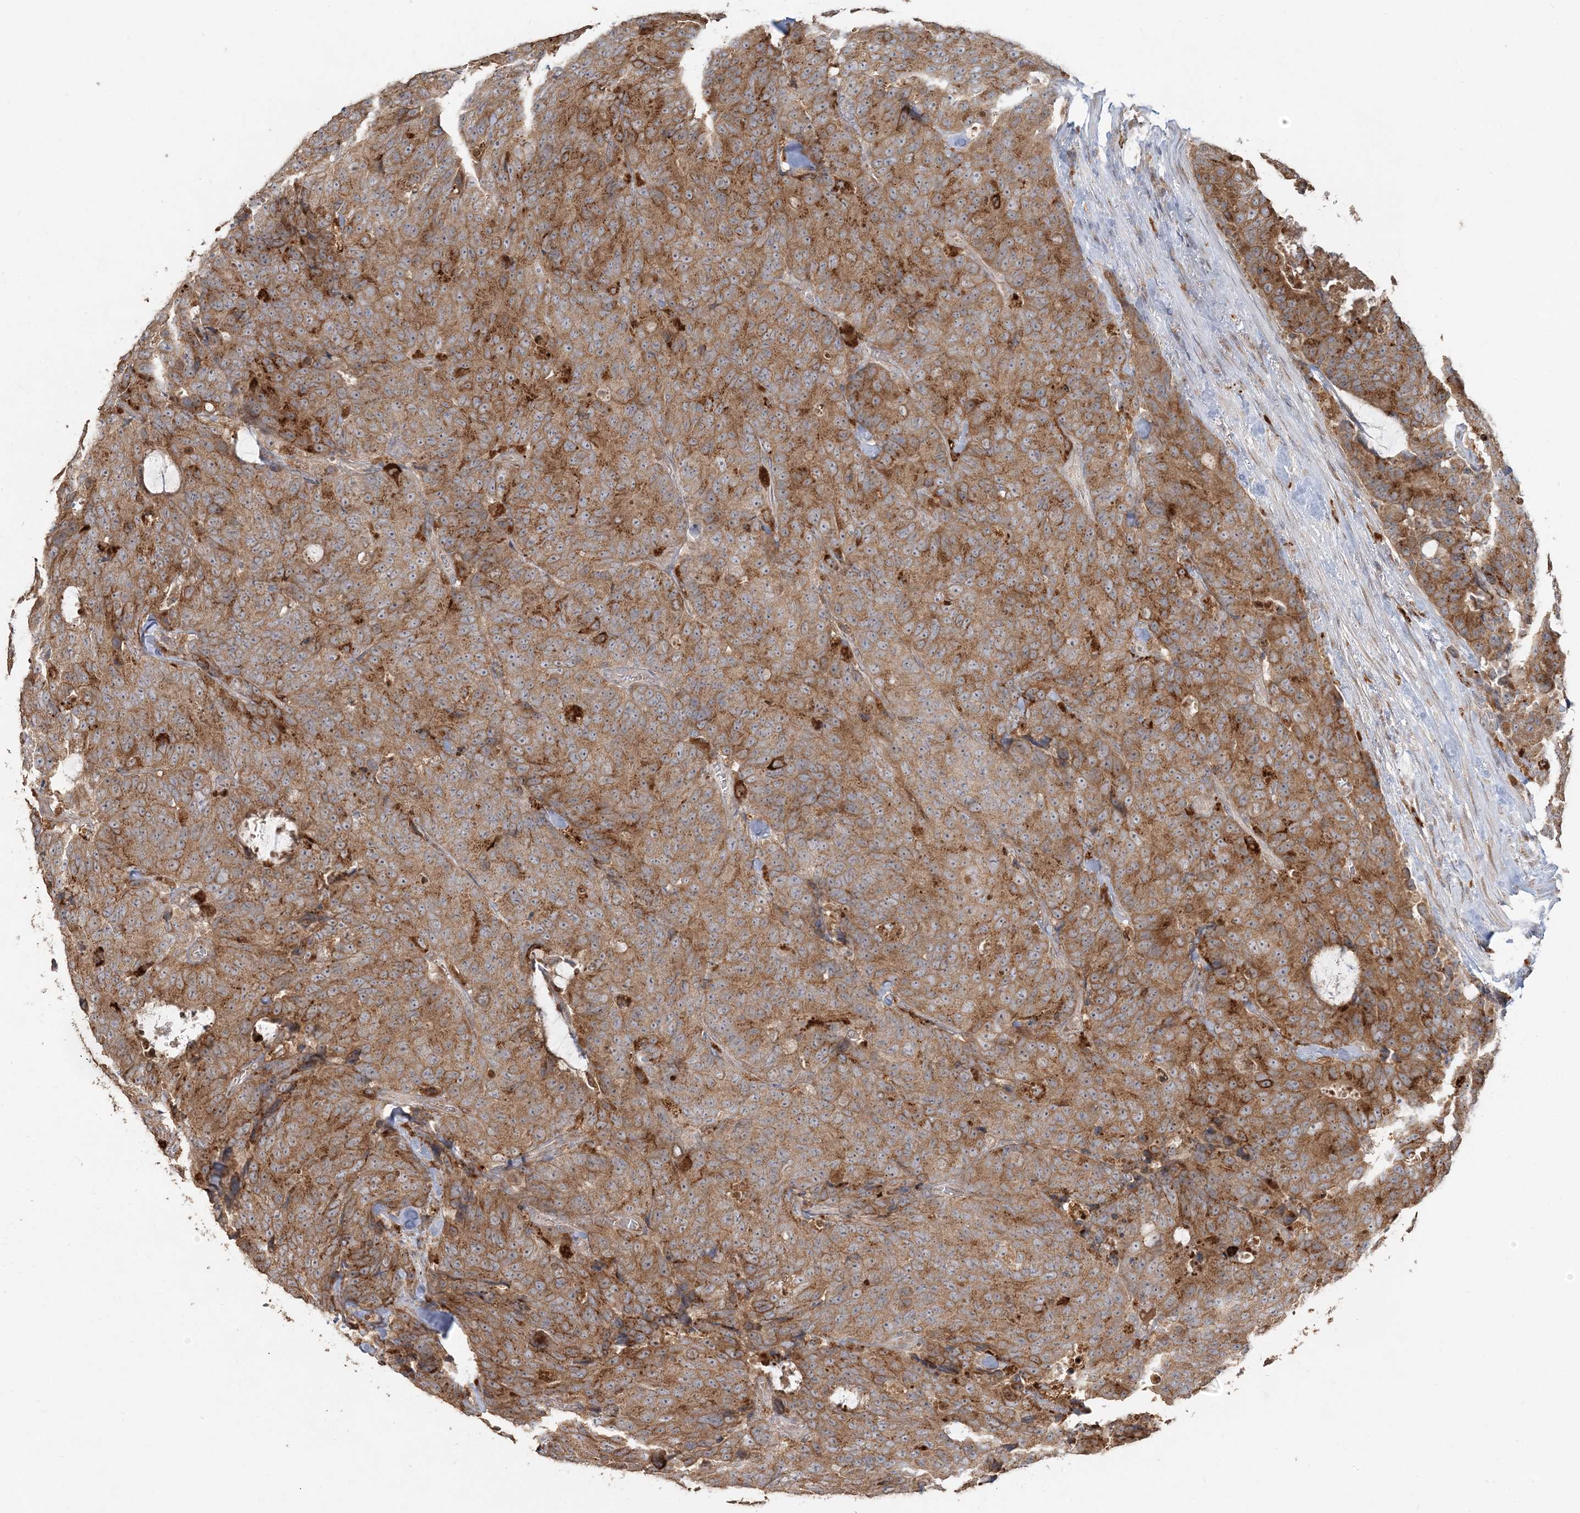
{"staining": {"intensity": "strong", "quantity": ">75%", "location": "cytoplasmic/membranous"}, "tissue": "colorectal cancer", "cell_type": "Tumor cells", "image_type": "cancer", "snomed": [{"axis": "morphology", "description": "Adenocarcinoma, NOS"}, {"axis": "topography", "description": "Colon"}], "caption": "Colorectal cancer (adenocarcinoma) stained for a protein (brown) demonstrates strong cytoplasmic/membranous positive staining in about >75% of tumor cells.", "gene": "RAB14", "patient": {"sex": "female", "age": 86}}